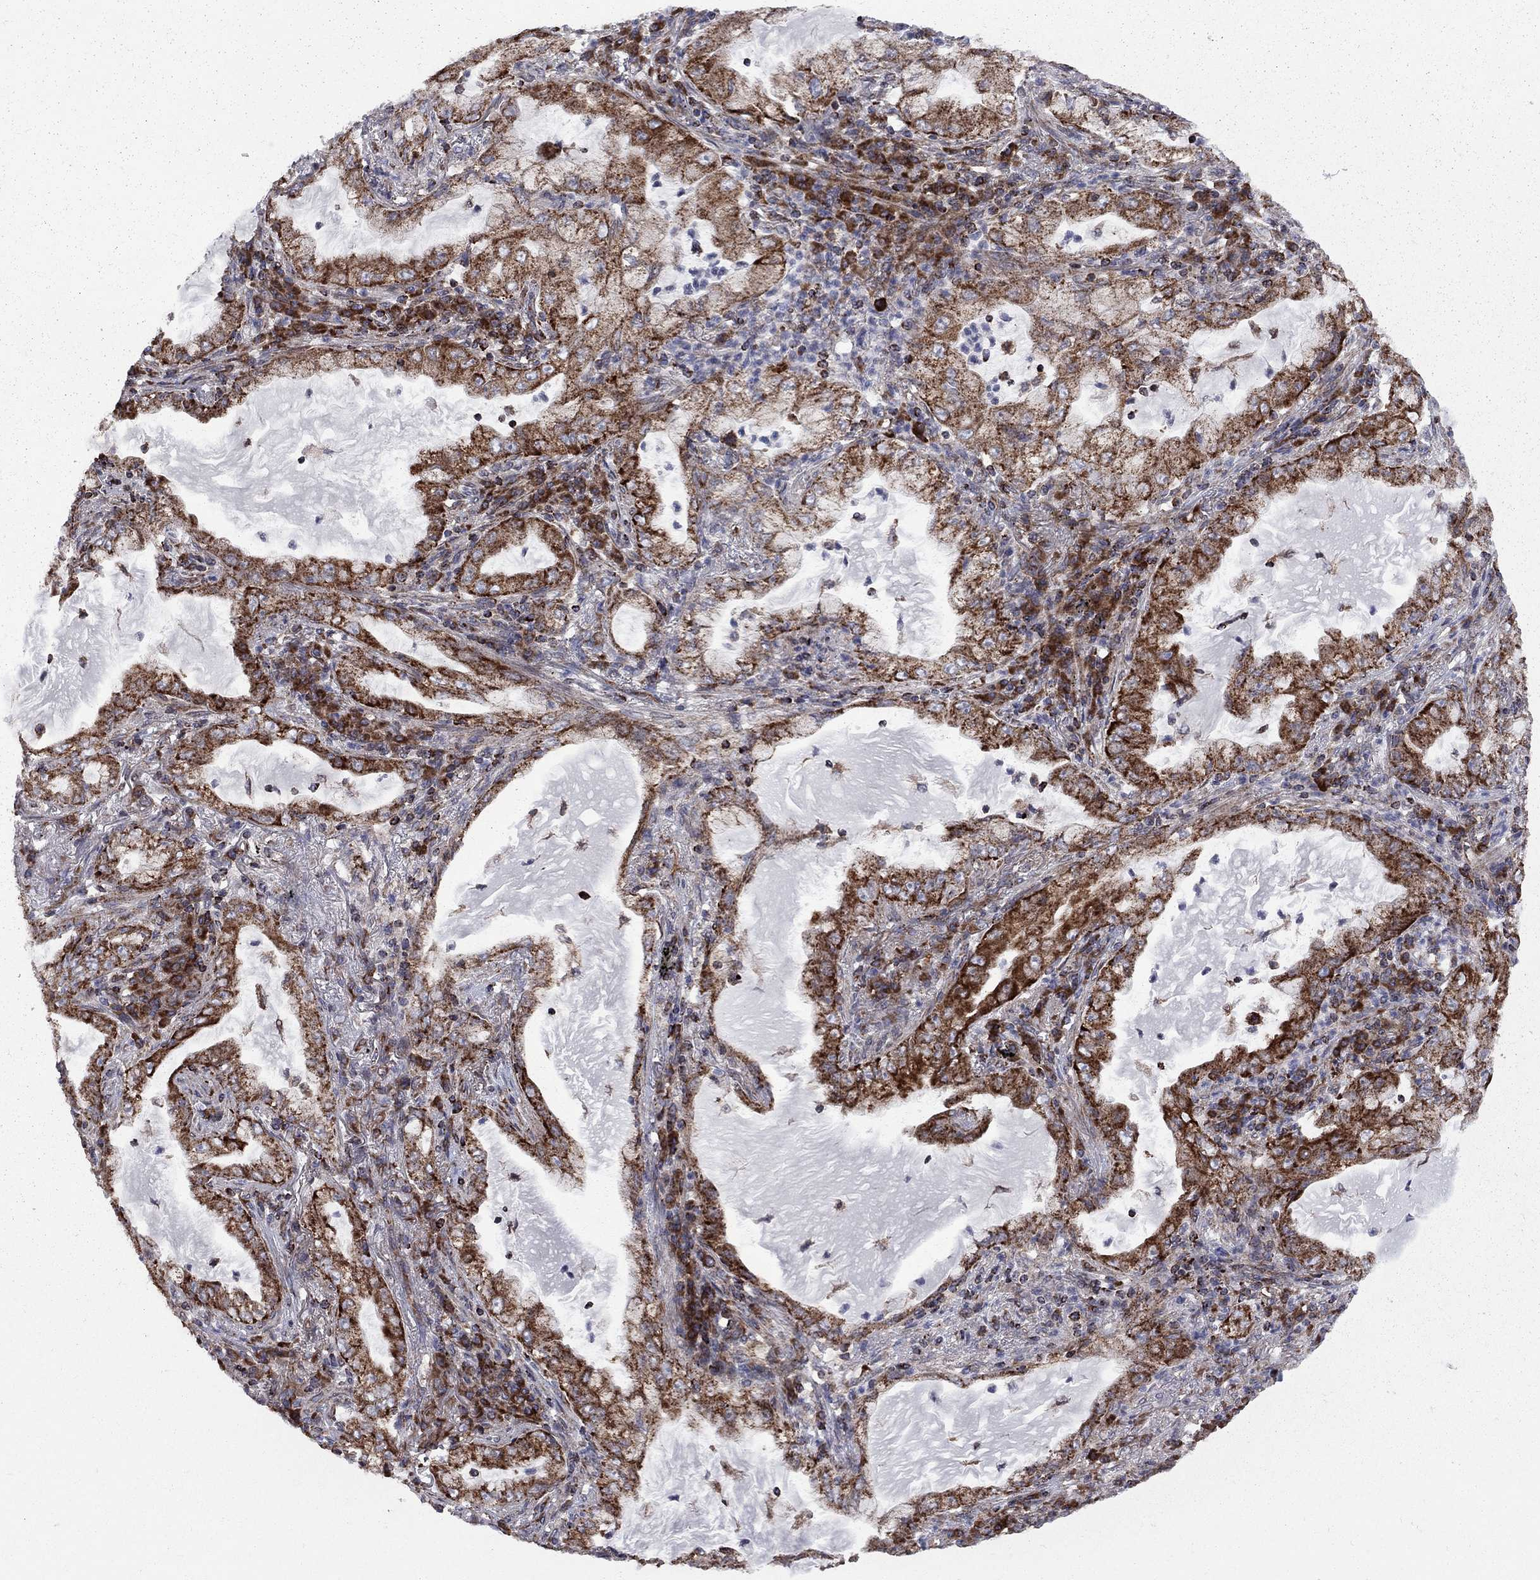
{"staining": {"intensity": "strong", "quantity": "25%-75%", "location": "cytoplasmic/membranous"}, "tissue": "lung cancer", "cell_type": "Tumor cells", "image_type": "cancer", "snomed": [{"axis": "morphology", "description": "Adenocarcinoma, NOS"}, {"axis": "topography", "description": "Lung"}], "caption": "The immunohistochemical stain labels strong cytoplasmic/membranous positivity in tumor cells of adenocarcinoma (lung) tissue.", "gene": "CLPTM1", "patient": {"sex": "female", "age": 73}}